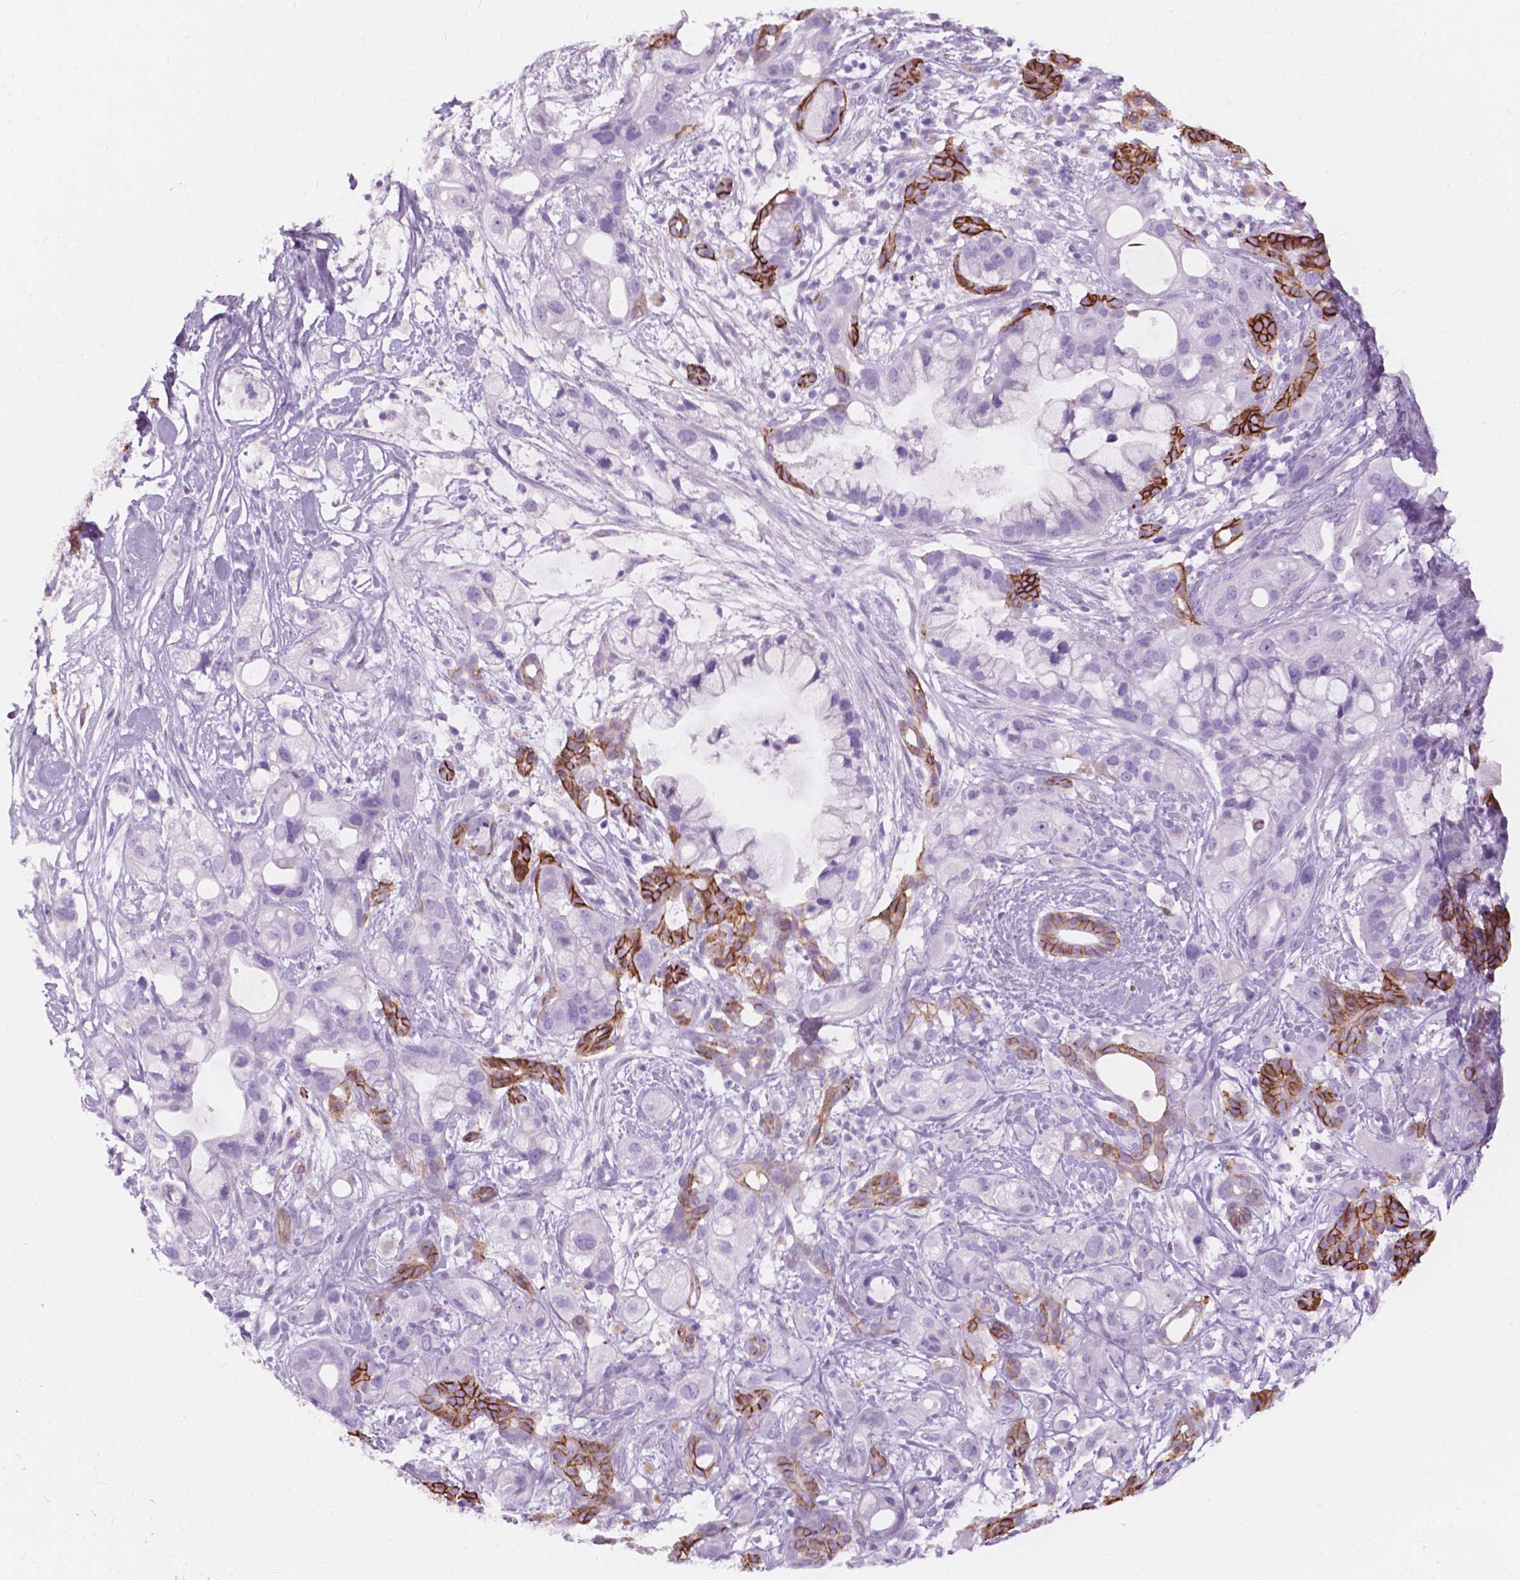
{"staining": {"intensity": "negative", "quantity": "none", "location": "none"}, "tissue": "pancreatic cancer", "cell_type": "Tumor cells", "image_type": "cancer", "snomed": [{"axis": "morphology", "description": "Adenocarcinoma, NOS"}, {"axis": "topography", "description": "Pancreas"}], "caption": "Human pancreatic cancer stained for a protein using immunohistochemistry demonstrates no expression in tumor cells.", "gene": "FXYD2", "patient": {"sex": "male", "age": 44}}